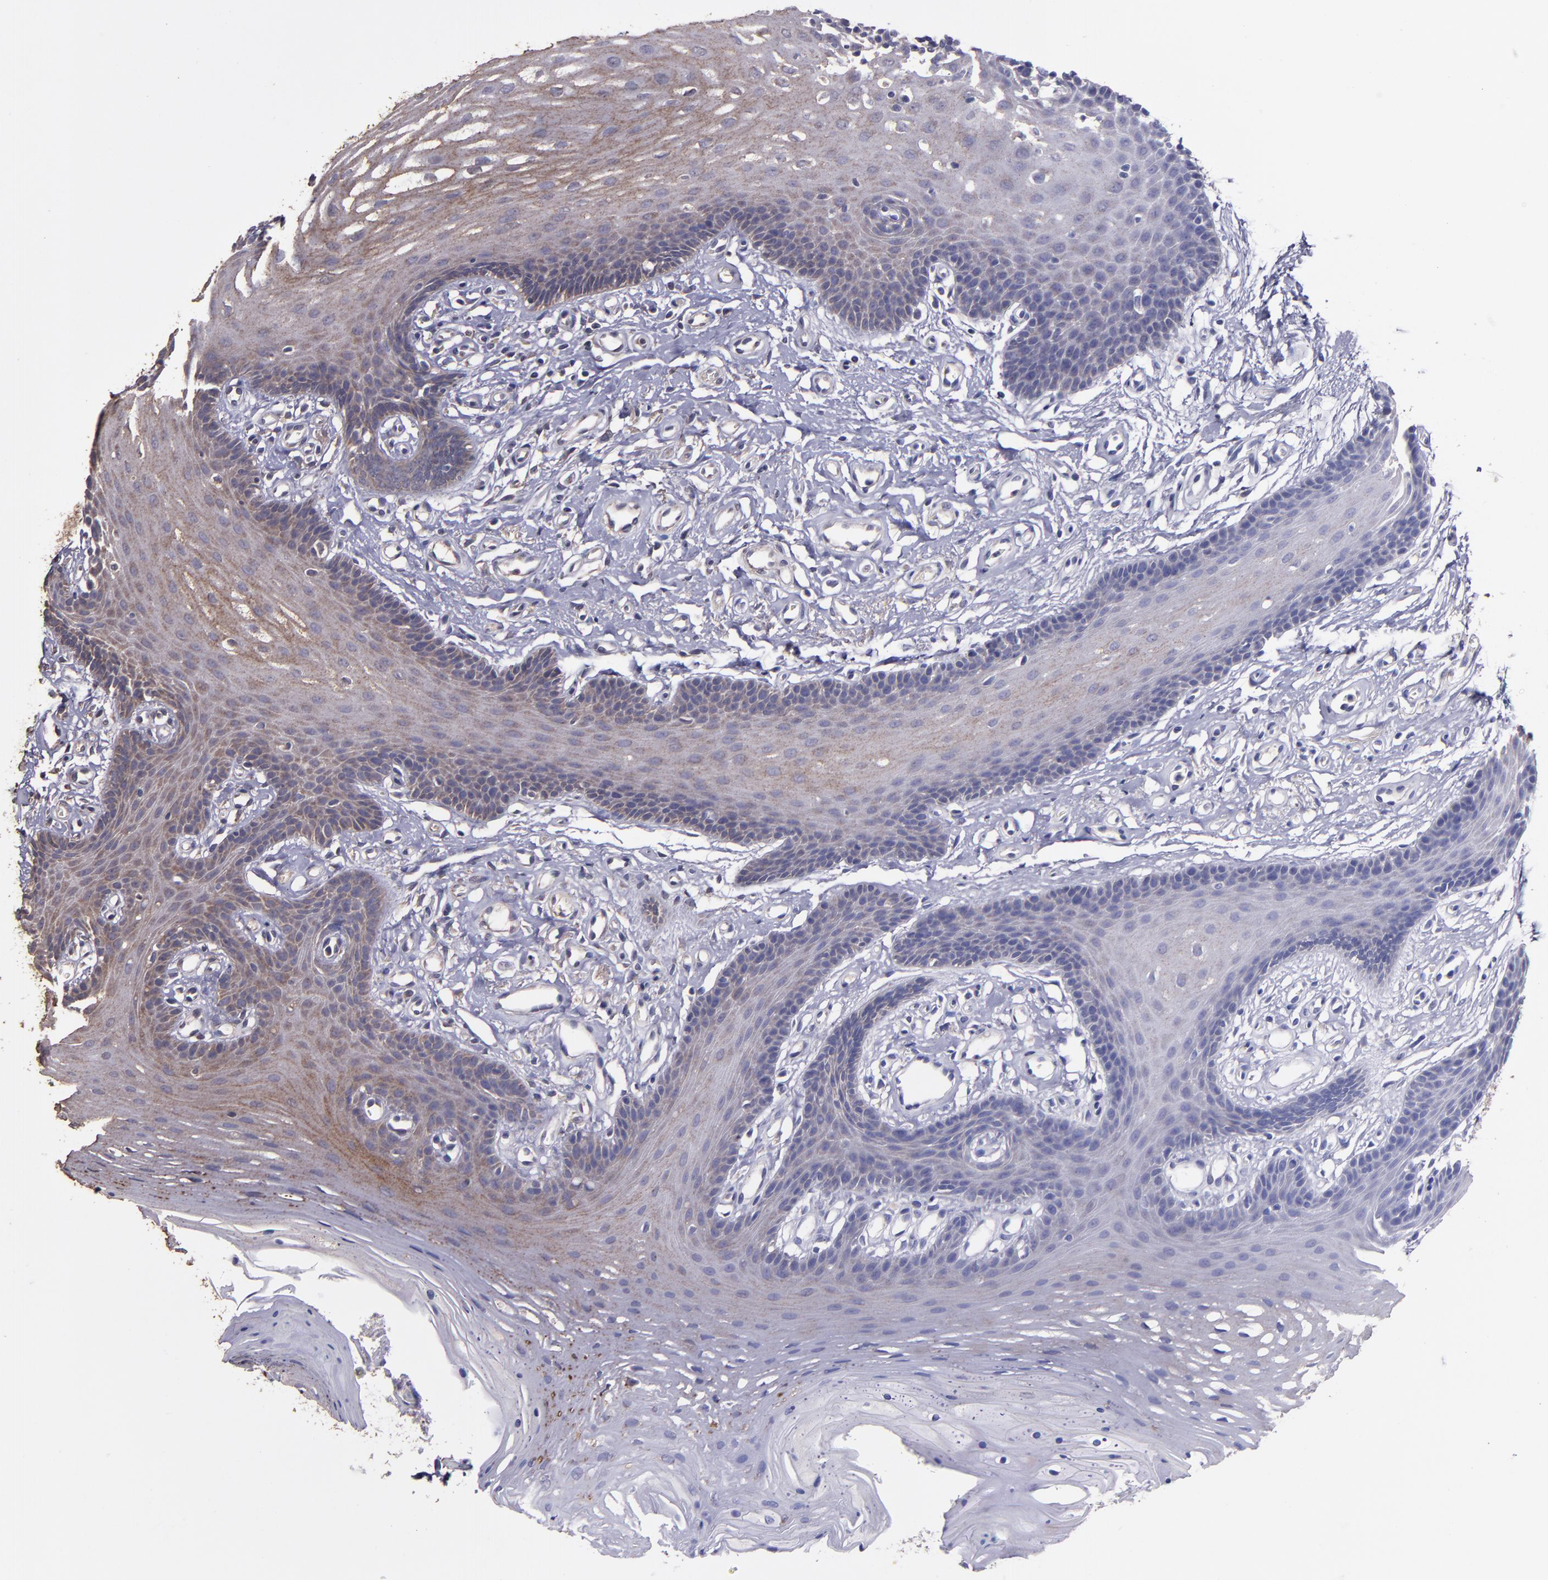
{"staining": {"intensity": "moderate", "quantity": "25%-75%", "location": "cytoplasmic/membranous"}, "tissue": "oral mucosa", "cell_type": "Squamous epithelial cells", "image_type": "normal", "snomed": [{"axis": "morphology", "description": "Normal tissue, NOS"}, {"axis": "topography", "description": "Oral tissue"}], "caption": "DAB immunohistochemical staining of normal oral mucosa shows moderate cytoplasmic/membranous protein positivity in about 25%-75% of squamous epithelial cells. (DAB (3,3'-diaminobenzidine) = brown stain, brightfield microscopy at high magnification).", "gene": "HECTD1", "patient": {"sex": "male", "age": 62}}